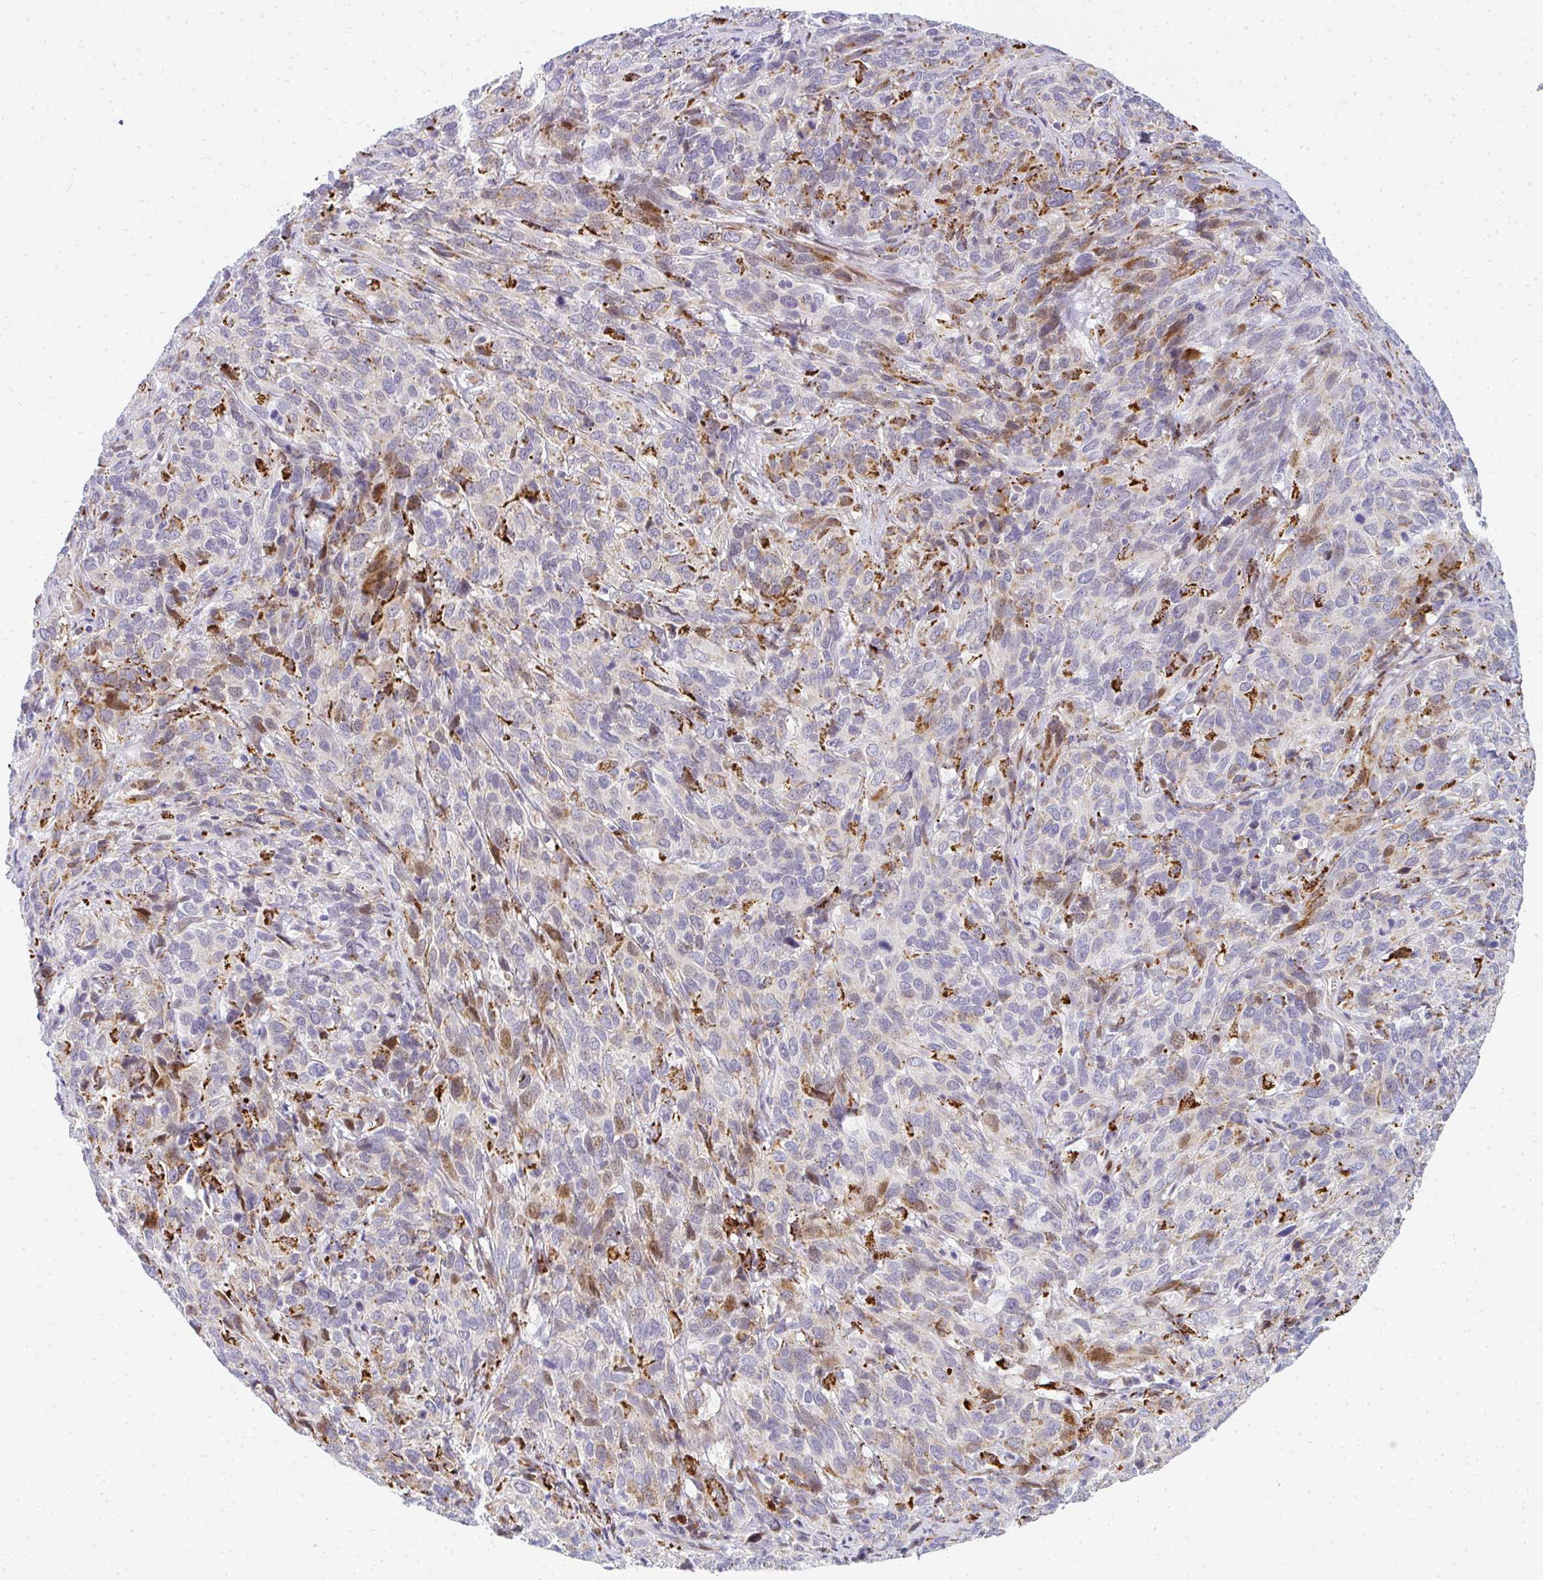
{"staining": {"intensity": "moderate", "quantity": "<25%", "location": "cytoplasmic/membranous"}, "tissue": "cervical cancer", "cell_type": "Tumor cells", "image_type": "cancer", "snomed": [{"axis": "morphology", "description": "Squamous cell carcinoma, NOS"}, {"axis": "topography", "description": "Cervix"}], "caption": "Human squamous cell carcinoma (cervical) stained for a protein (brown) demonstrates moderate cytoplasmic/membranous positive expression in about <25% of tumor cells.", "gene": "PLA2G5", "patient": {"sex": "female", "age": 51}}